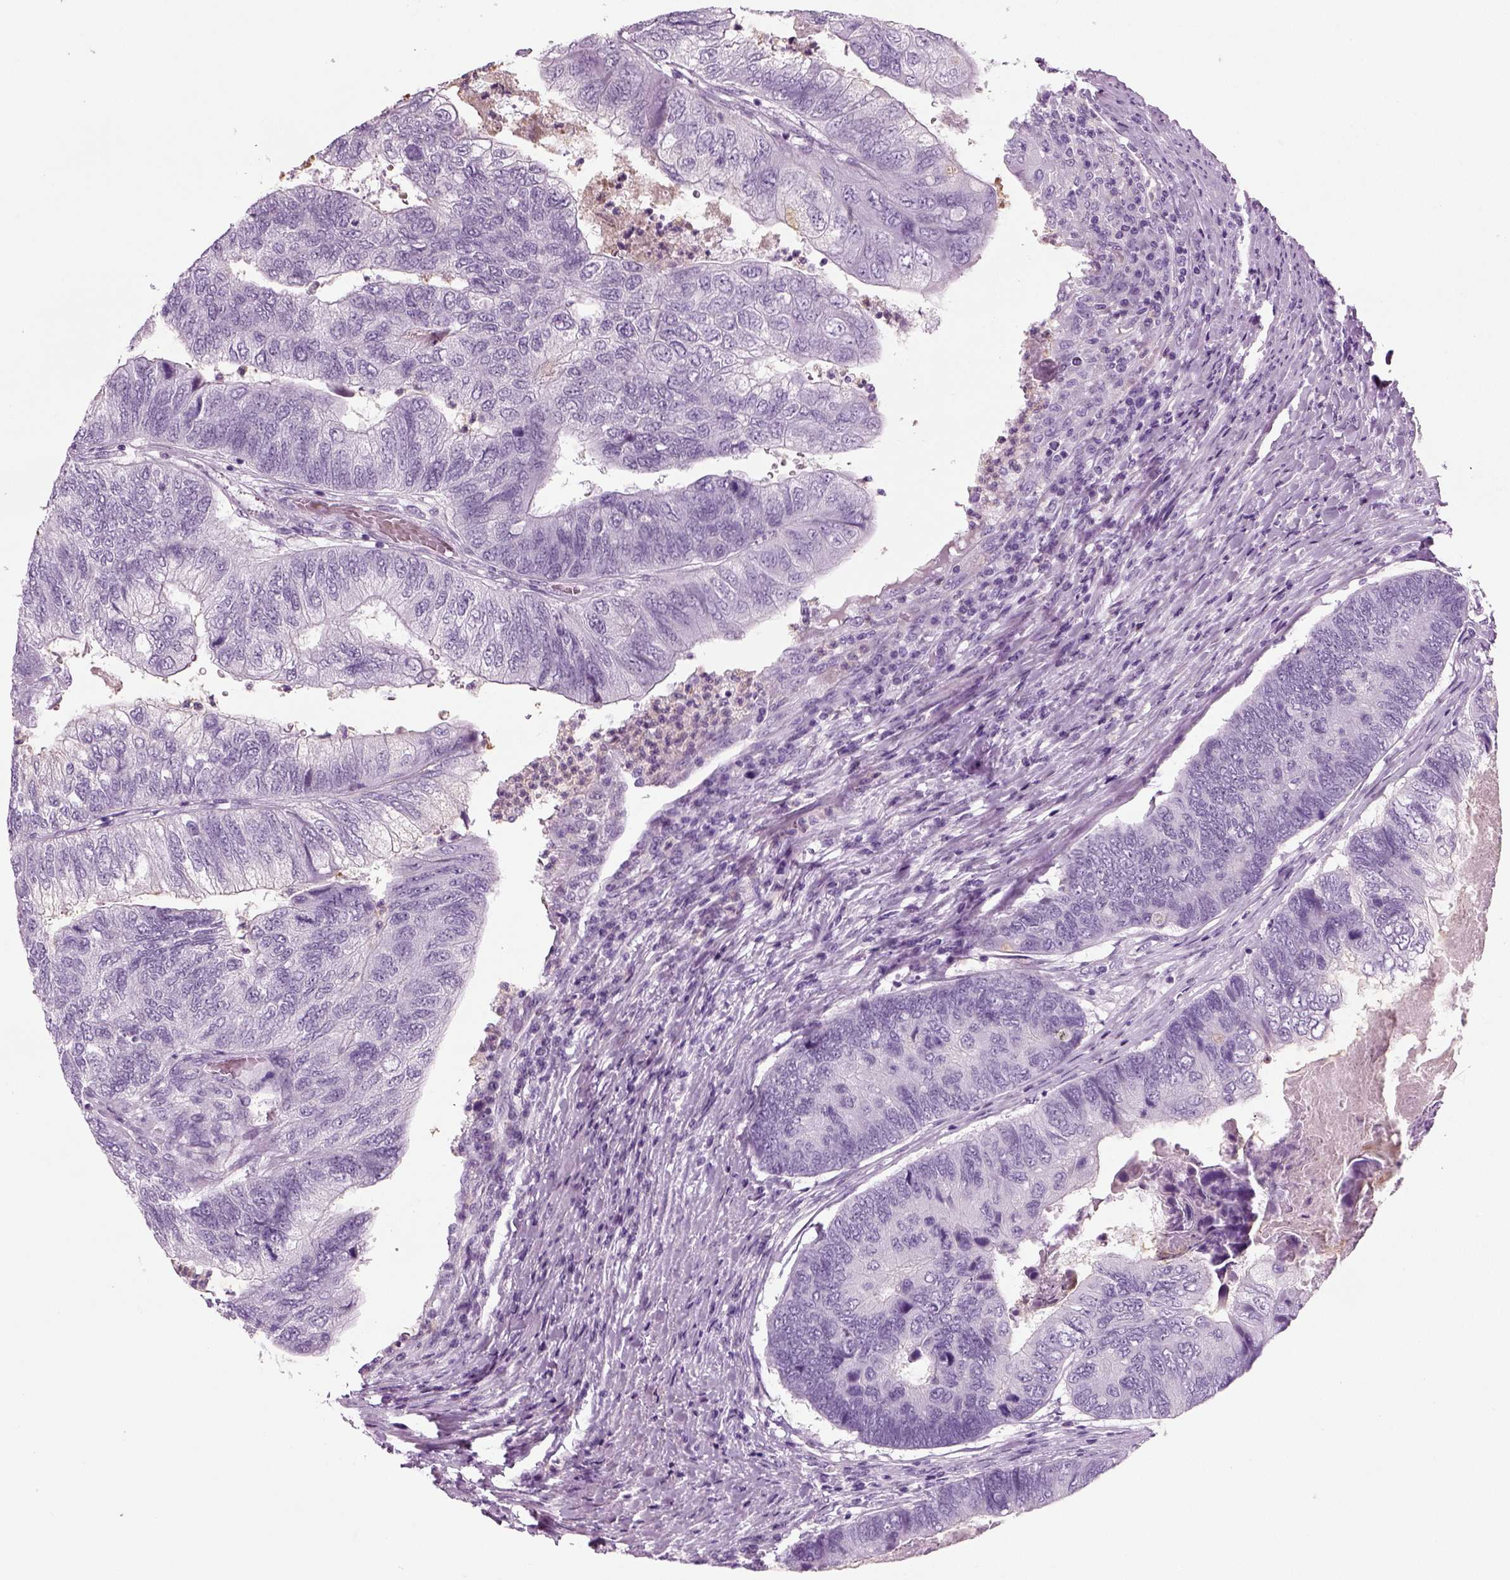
{"staining": {"intensity": "negative", "quantity": "none", "location": "none"}, "tissue": "colorectal cancer", "cell_type": "Tumor cells", "image_type": "cancer", "snomed": [{"axis": "morphology", "description": "Adenocarcinoma, NOS"}, {"axis": "topography", "description": "Colon"}], "caption": "Tumor cells show no significant protein expression in colorectal cancer.", "gene": "CRABP1", "patient": {"sex": "female", "age": 67}}